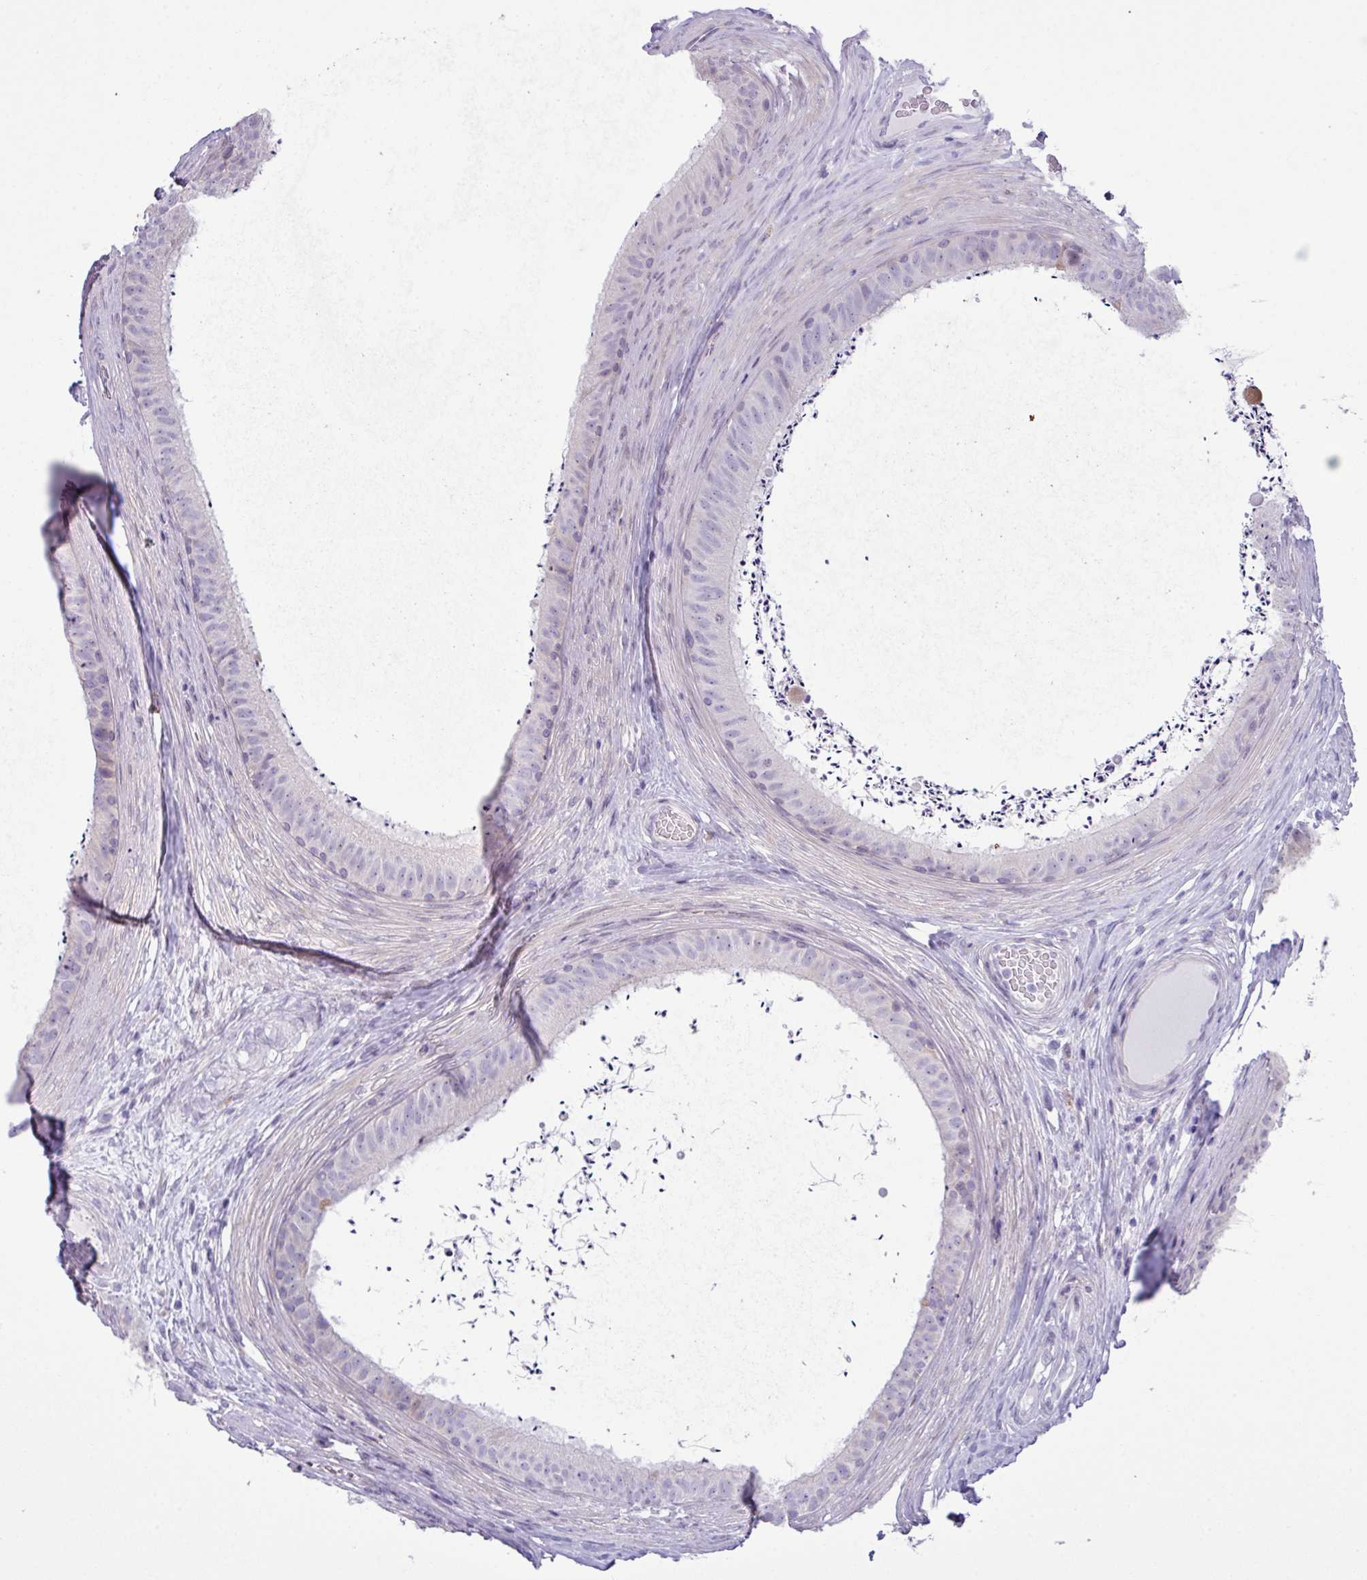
{"staining": {"intensity": "negative", "quantity": "none", "location": "none"}, "tissue": "epididymis", "cell_type": "Glandular cells", "image_type": "normal", "snomed": [{"axis": "morphology", "description": "Normal tissue, NOS"}, {"axis": "topography", "description": "Testis"}, {"axis": "topography", "description": "Epididymis"}], "caption": "DAB immunohistochemical staining of unremarkable epididymis displays no significant expression in glandular cells. Brightfield microscopy of immunohistochemistry (IHC) stained with DAB (3,3'-diaminobenzidine) (brown) and hematoxylin (blue), captured at high magnification.", "gene": "IRGC", "patient": {"sex": "male", "age": 41}}